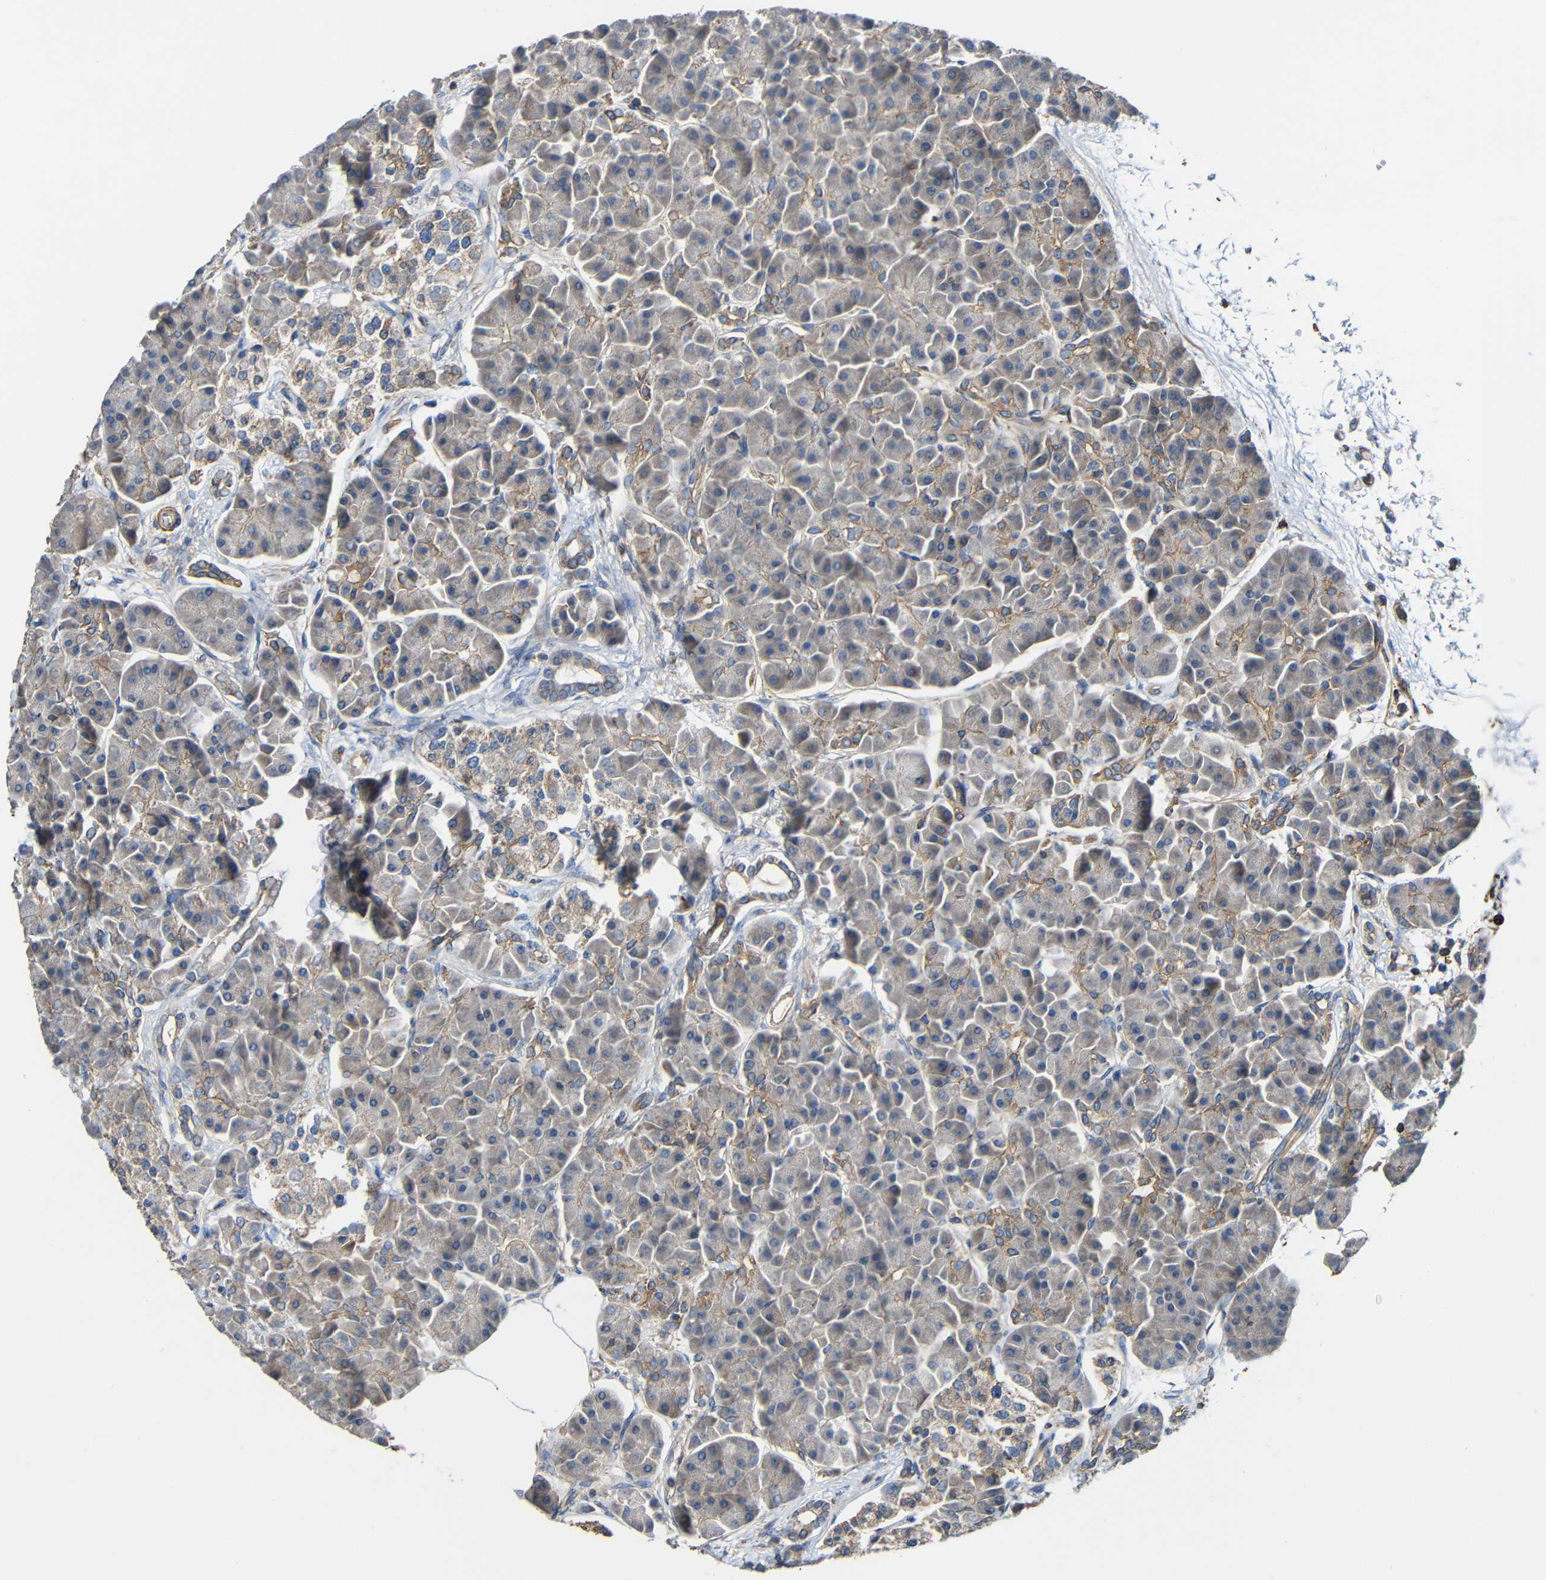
{"staining": {"intensity": "weak", "quantity": "<25%", "location": "cytoplasmic/membranous"}, "tissue": "pancreas", "cell_type": "Exocrine glandular cells", "image_type": "normal", "snomed": [{"axis": "morphology", "description": "Normal tissue, NOS"}, {"axis": "topography", "description": "Pancreas"}], "caption": "Immunohistochemistry micrograph of benign pancreas: human pancreas stained with DAB (3,3'-diaminobenzidine) displays no significant protein expression in exocrine glandular cells. The staining was performed using DAB to visualize the protein expression in brown, while the nuclei were stained in blue with hematoxylin (Magnification: 20x).", "gene": "RHOT2", "patient": {"sex": "female", "age": 70}}